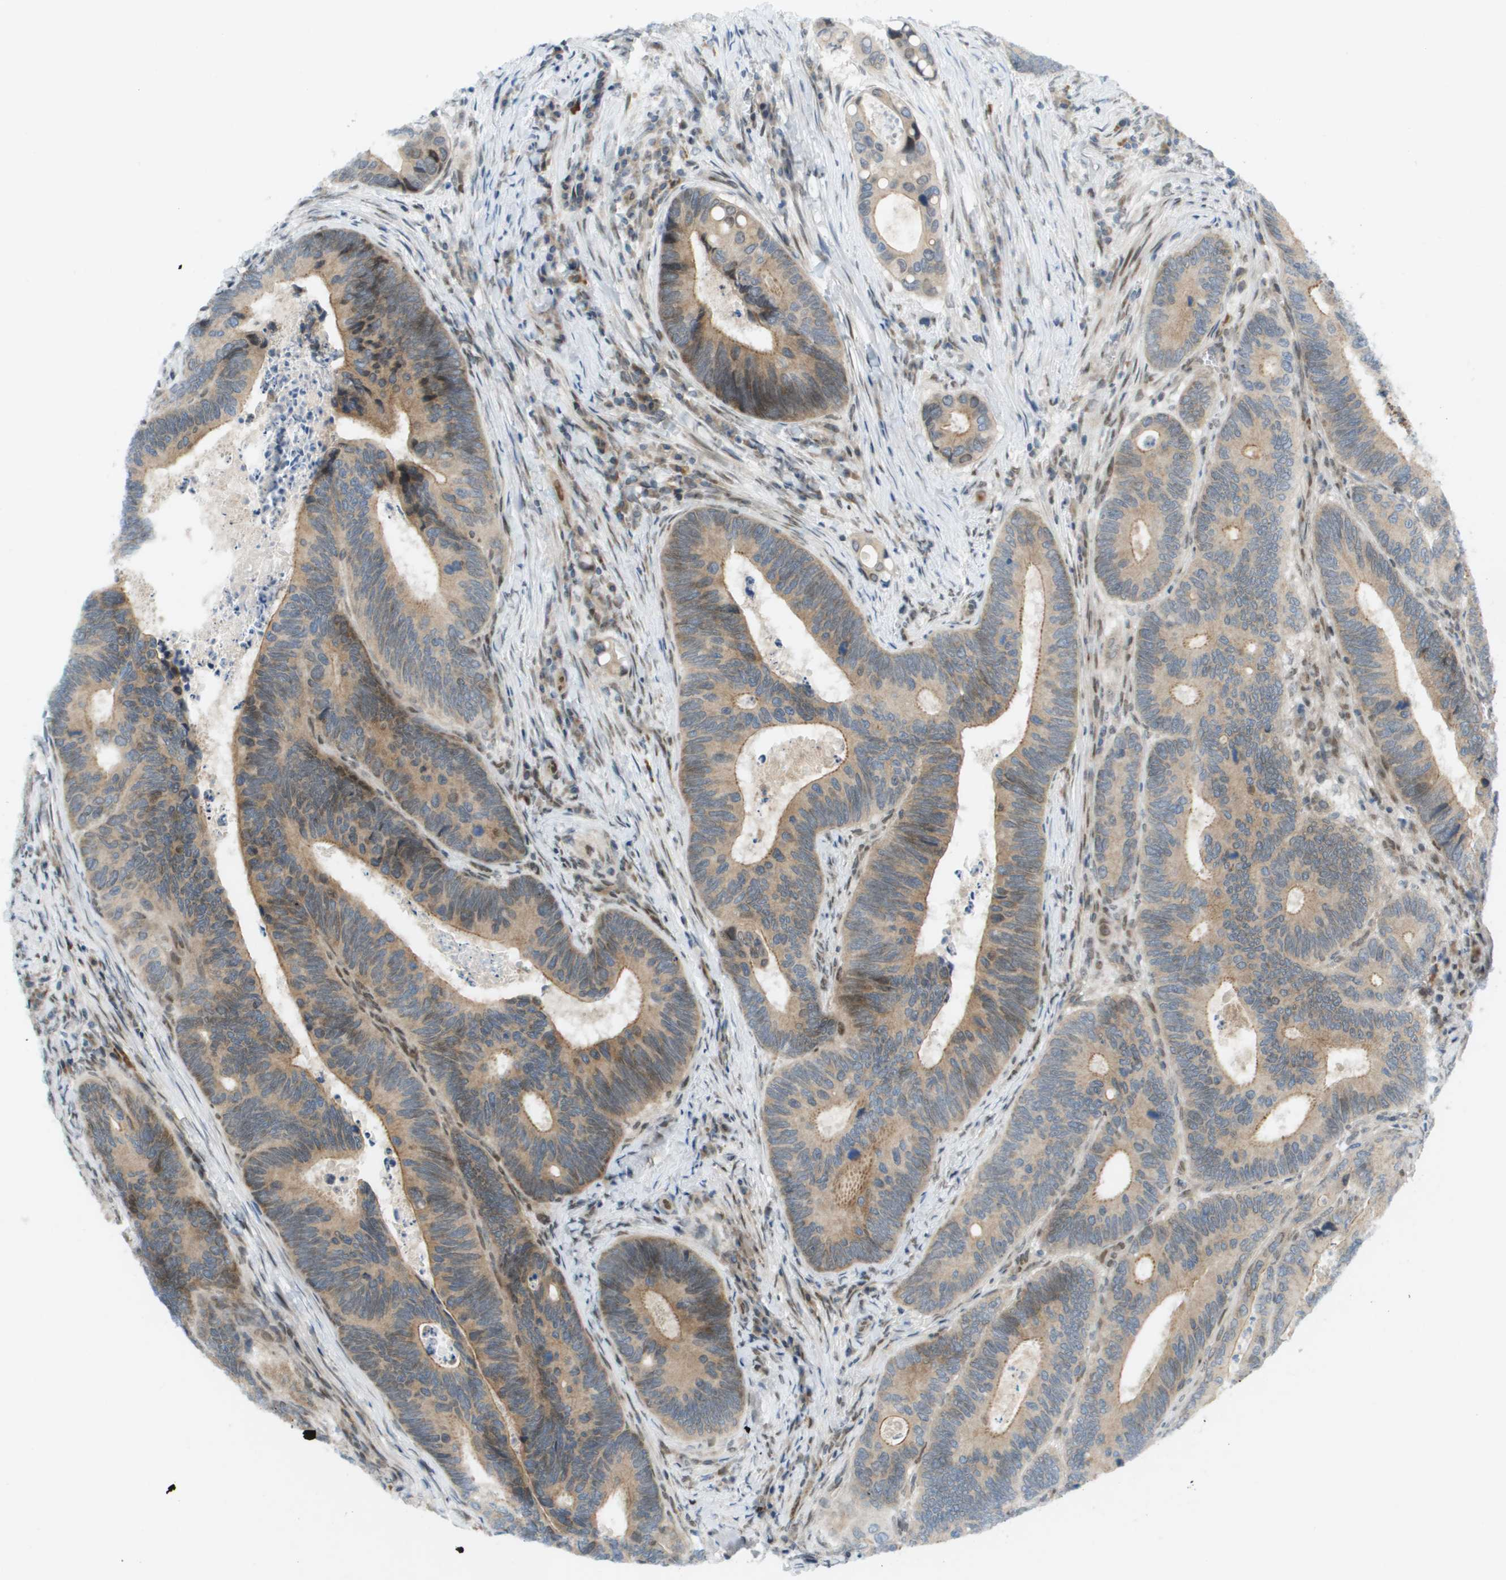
{"staining": {"intensity": "moderate", "quantity": ">75%", "location": "cytoplasmic/membranous,nuclear"}, "tissue": "colorectal cancer", "cell_type": "Tumor cells", "image_type": "cancer", "snomed": [{"axis": "morphology", "description": "Inflammation, NOS"}, {"axis": "morphology", "description": "Adenocarcinoma, NOS"}, {"axis": "topography", "description": "Colon"}], "caption": "DAB (3,3'-diaminobenzidine) immunohistochemical staining of human colorectal adenocarcinoma reveals moderate cytoplasmic/membranous and nuclear protein positivity in approximately >75% of tumor cells.", "gene": "CACNB4", "patient": {"sex": "male", "age": 72}}